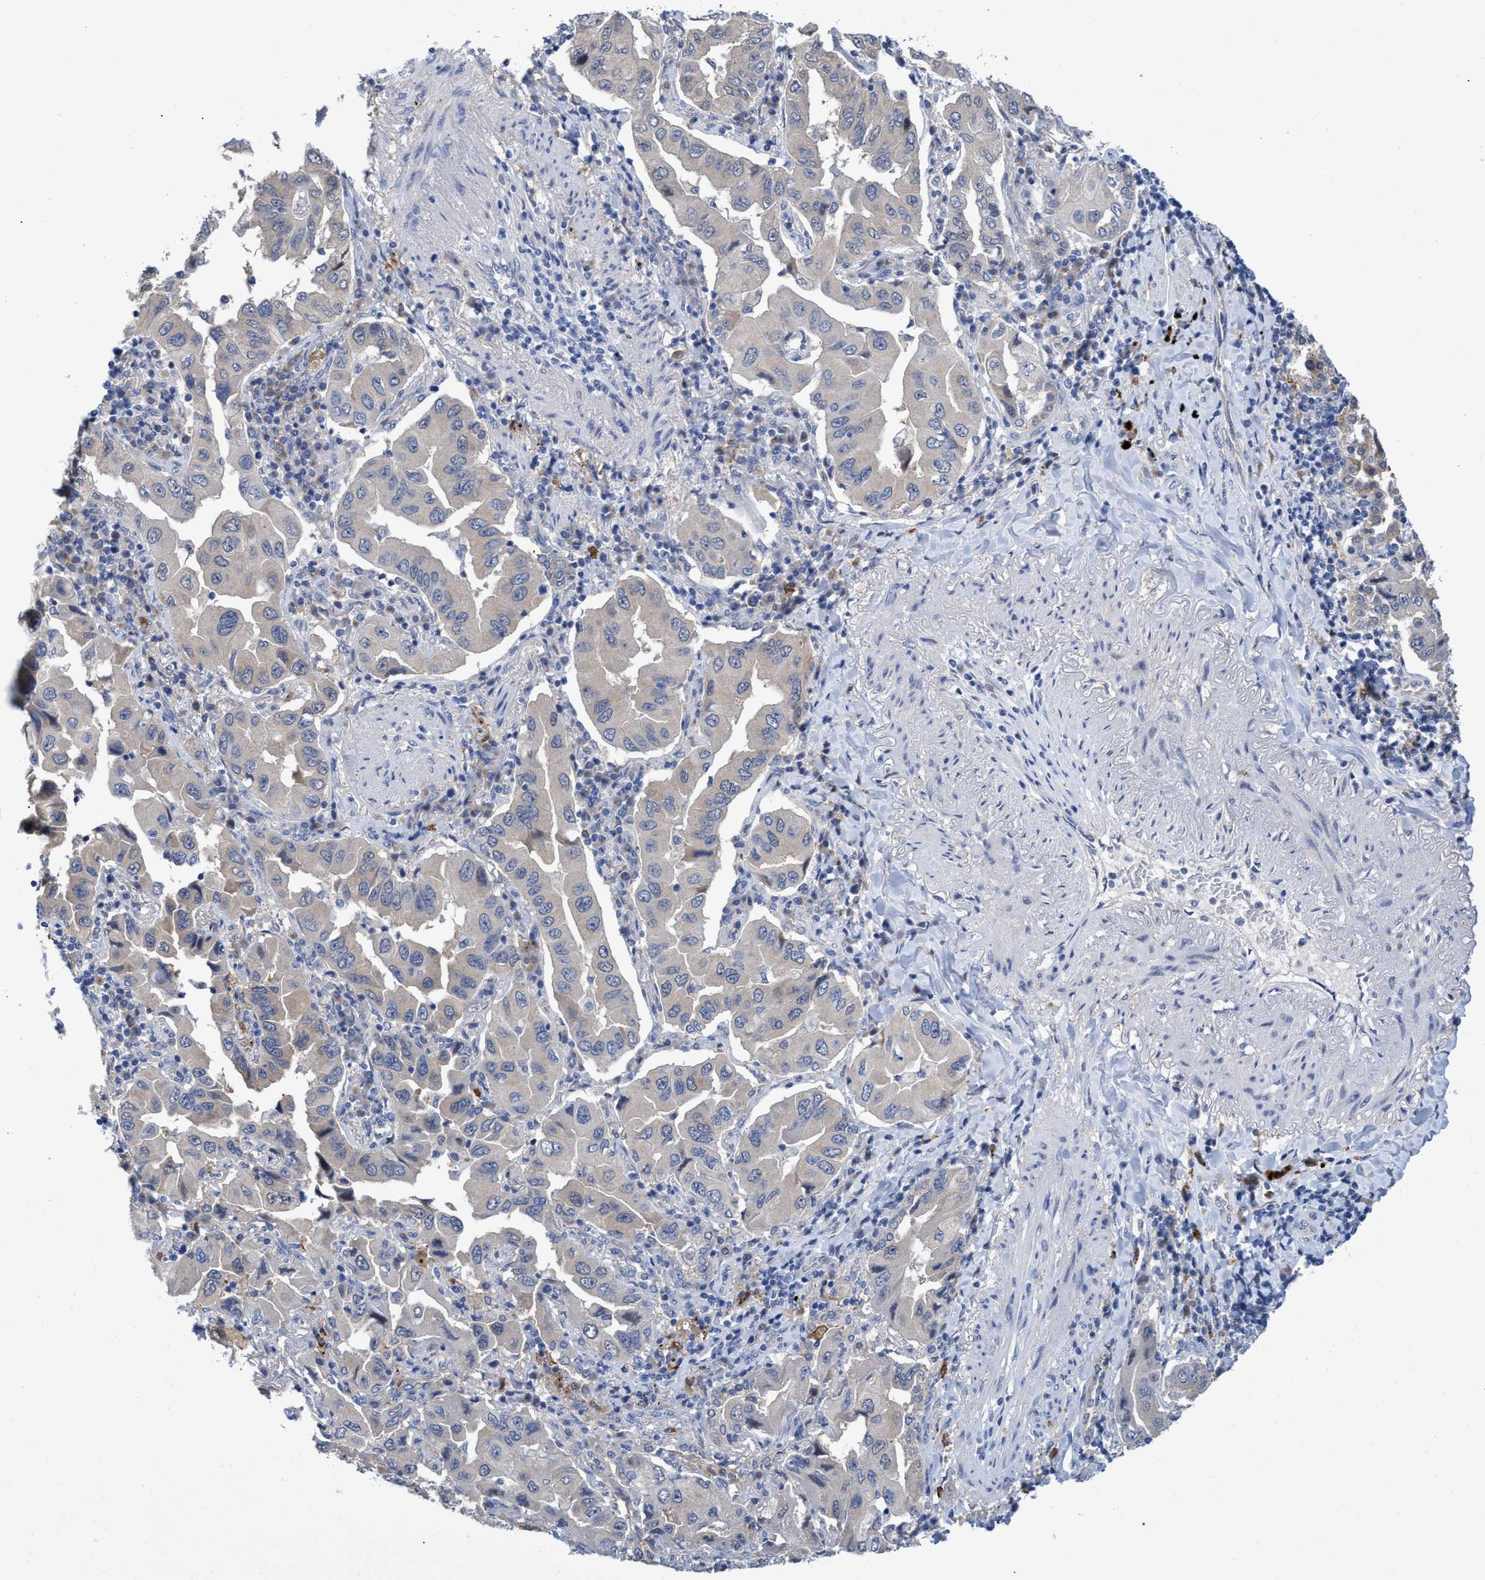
{"staining": {"intensity": "weak", "quantity": "<25%", "location": "cytoplasmic/membranous"}, "tissue": "lung cancer", "cell_type": "Tumor cells", "image_type": "cancer", "snomed": [{"axis": "morphology", "description": "Adenocarcinoma, NOS"}, {"axis": "topography", "description": "Lung"}], "caption": "Immunohistochemistry histopathology image of human adenocarcinoma (lung) stained for a protein (brown), which displays no staining in tumor cells.", "gene": "SVEP1", "patient": {"sex": "female", "age": 65}}